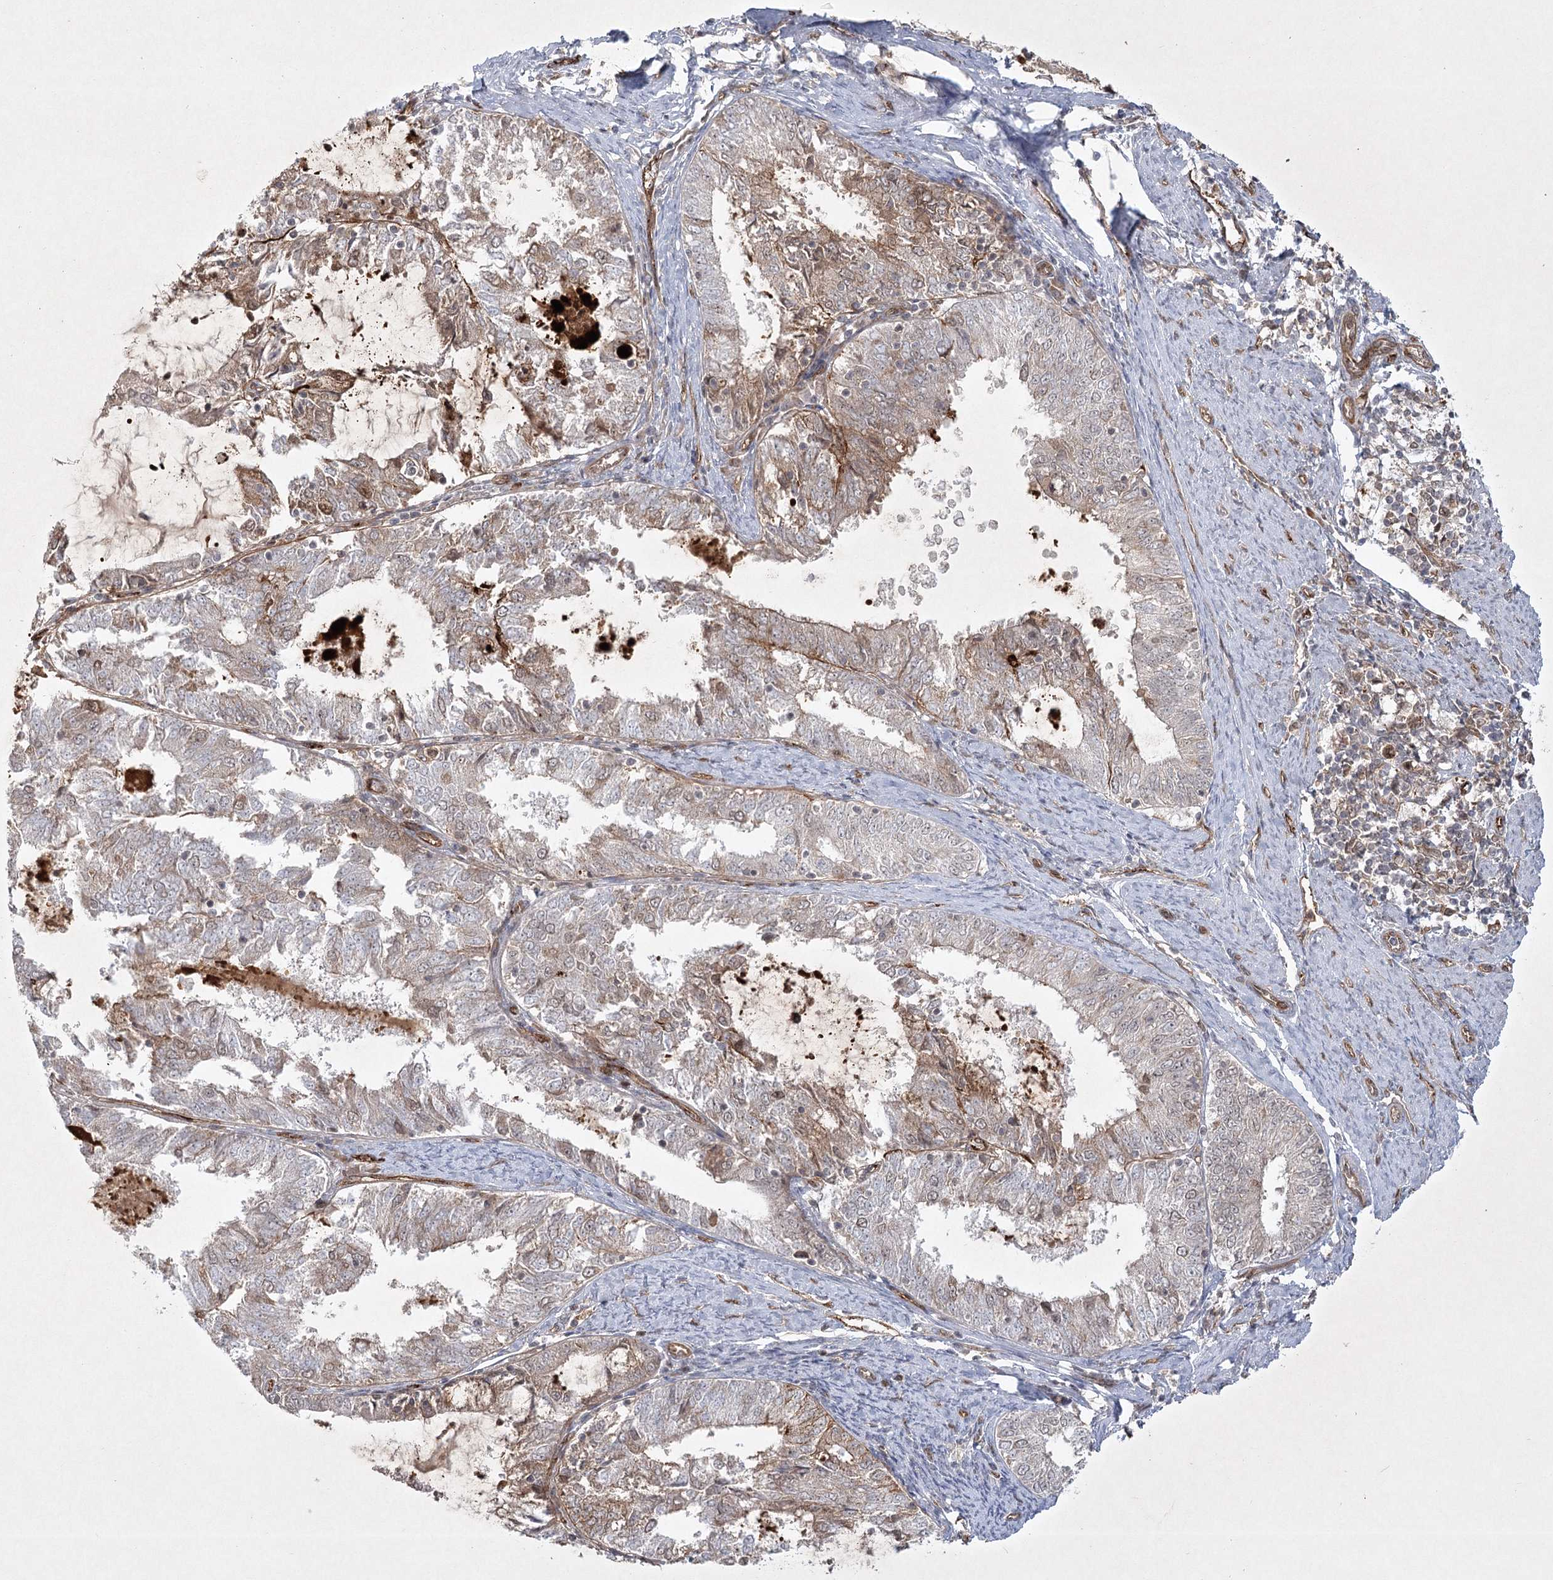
{"staining": {"intensity": "moderate", "quantity": "25%-75%", "location": "cytoplasmic/membranous"}, "tissue": "endometrial cancer", "cell_type": "Tumor cells", "image_type": "cancer", "snomed": [{"axis": "morphology", "description": "Adenocarcinoma, NOS"}, {"axis": "topography", "description": "Endometrium"}], "caption": "Protein expression analysis of endometrial cancer (adenocarcinoma) displays moderate cytoplasmic/membranous expression in about 25%-75% of tumor cells.", "gene": "ARHGAP31", "patient": {"sex": "female", "age": 57}}